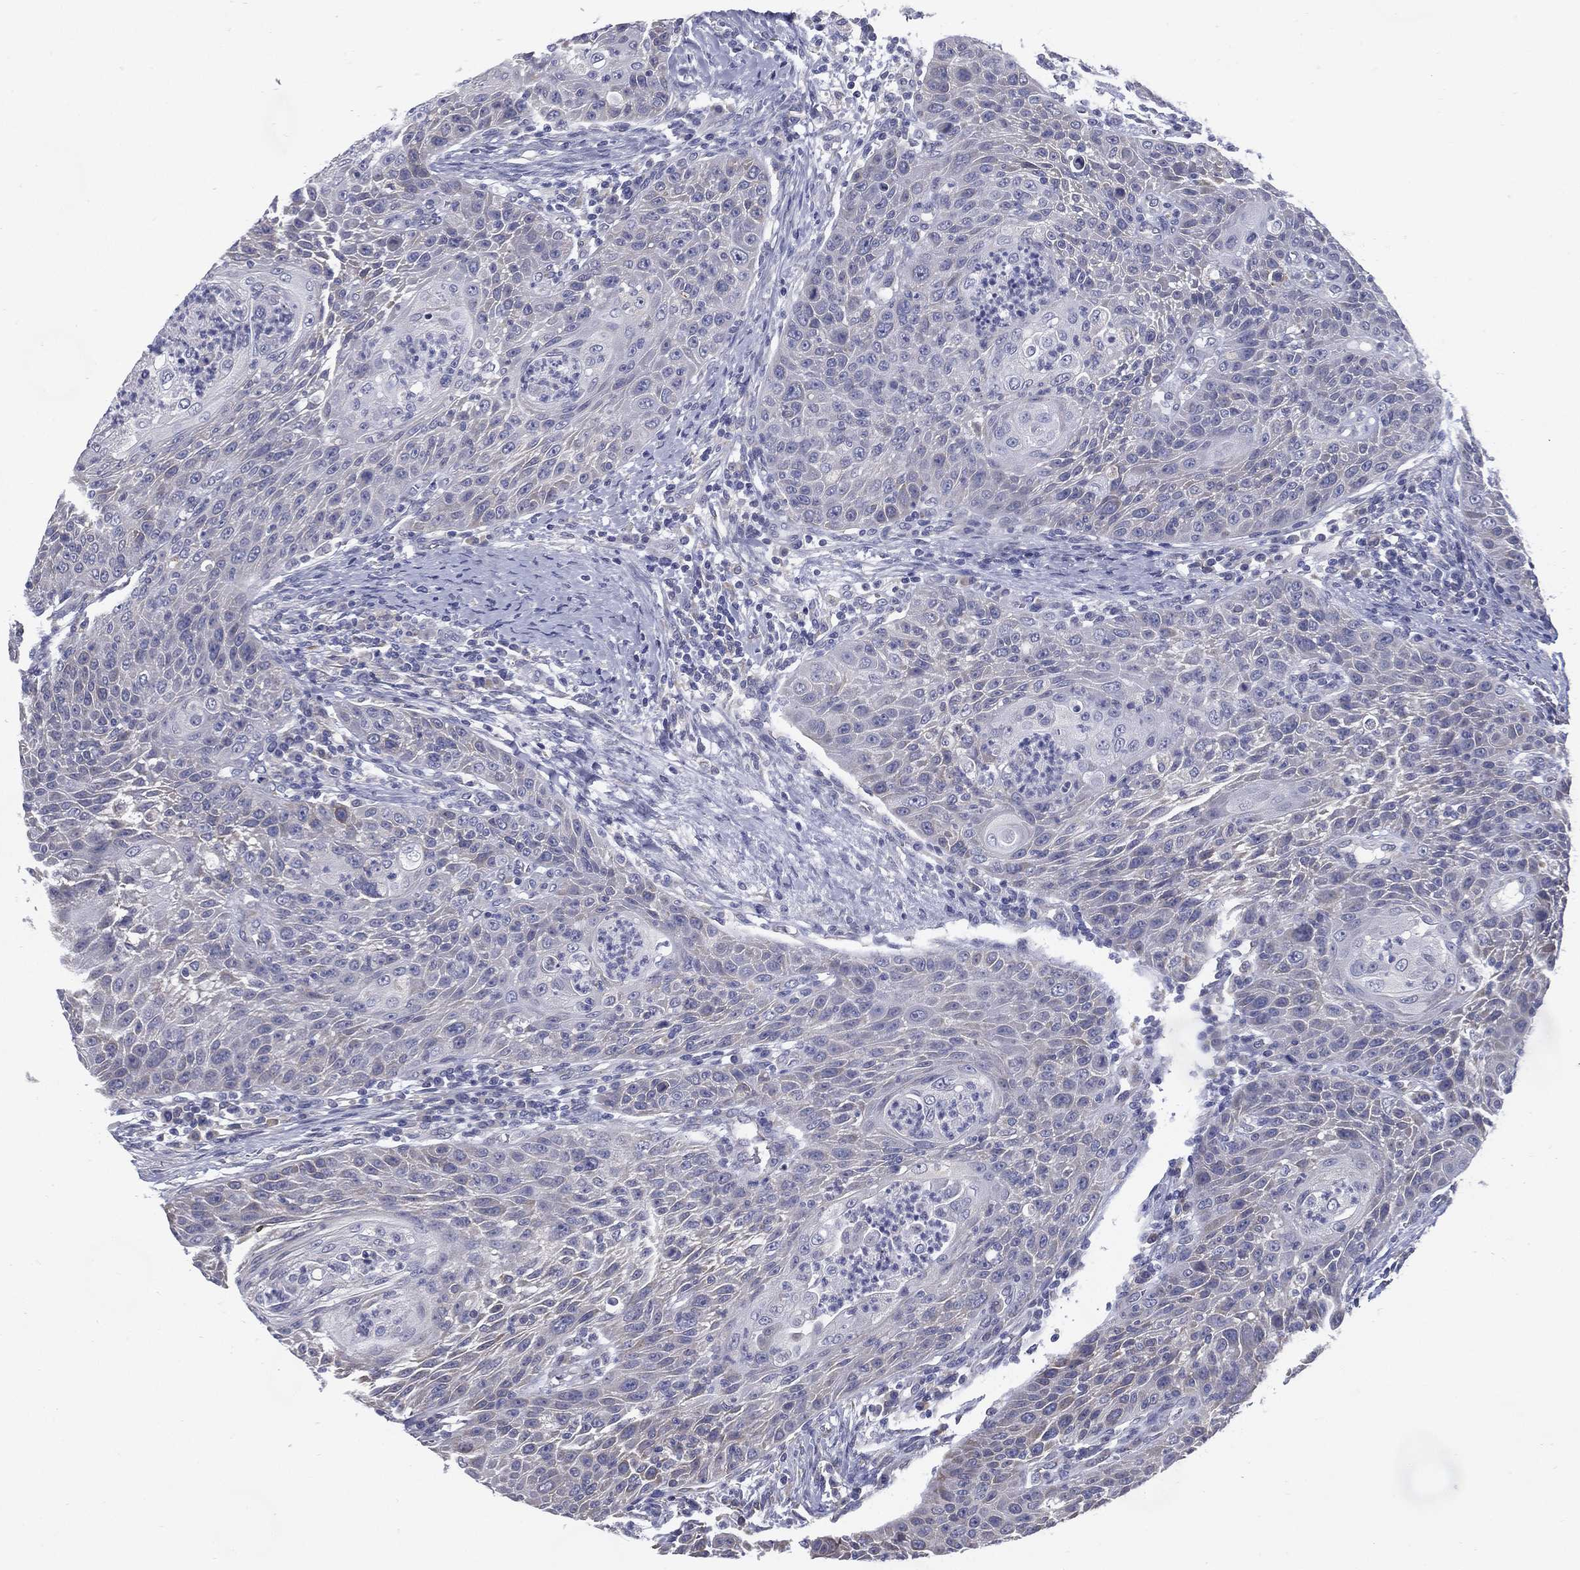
{"staining": {"intensity": "negative", "quantity": "none", "location": "none"}, "tissue": "head and neck cancer", "cell_type": "Tumor cells", "image_type": "cancer", "snomed": [{"axis": "morphology", "description": "Squamous cell carcinoma, NOS"}, {"axis": "topography", "description": "Head-Neck"}], "caption": "Tumor cells show no significant protein expression in head and neck cancer (squamous cell carcinoma).", "gene": "C19orf18", "patient": {"sex": "male", "age": 69}}